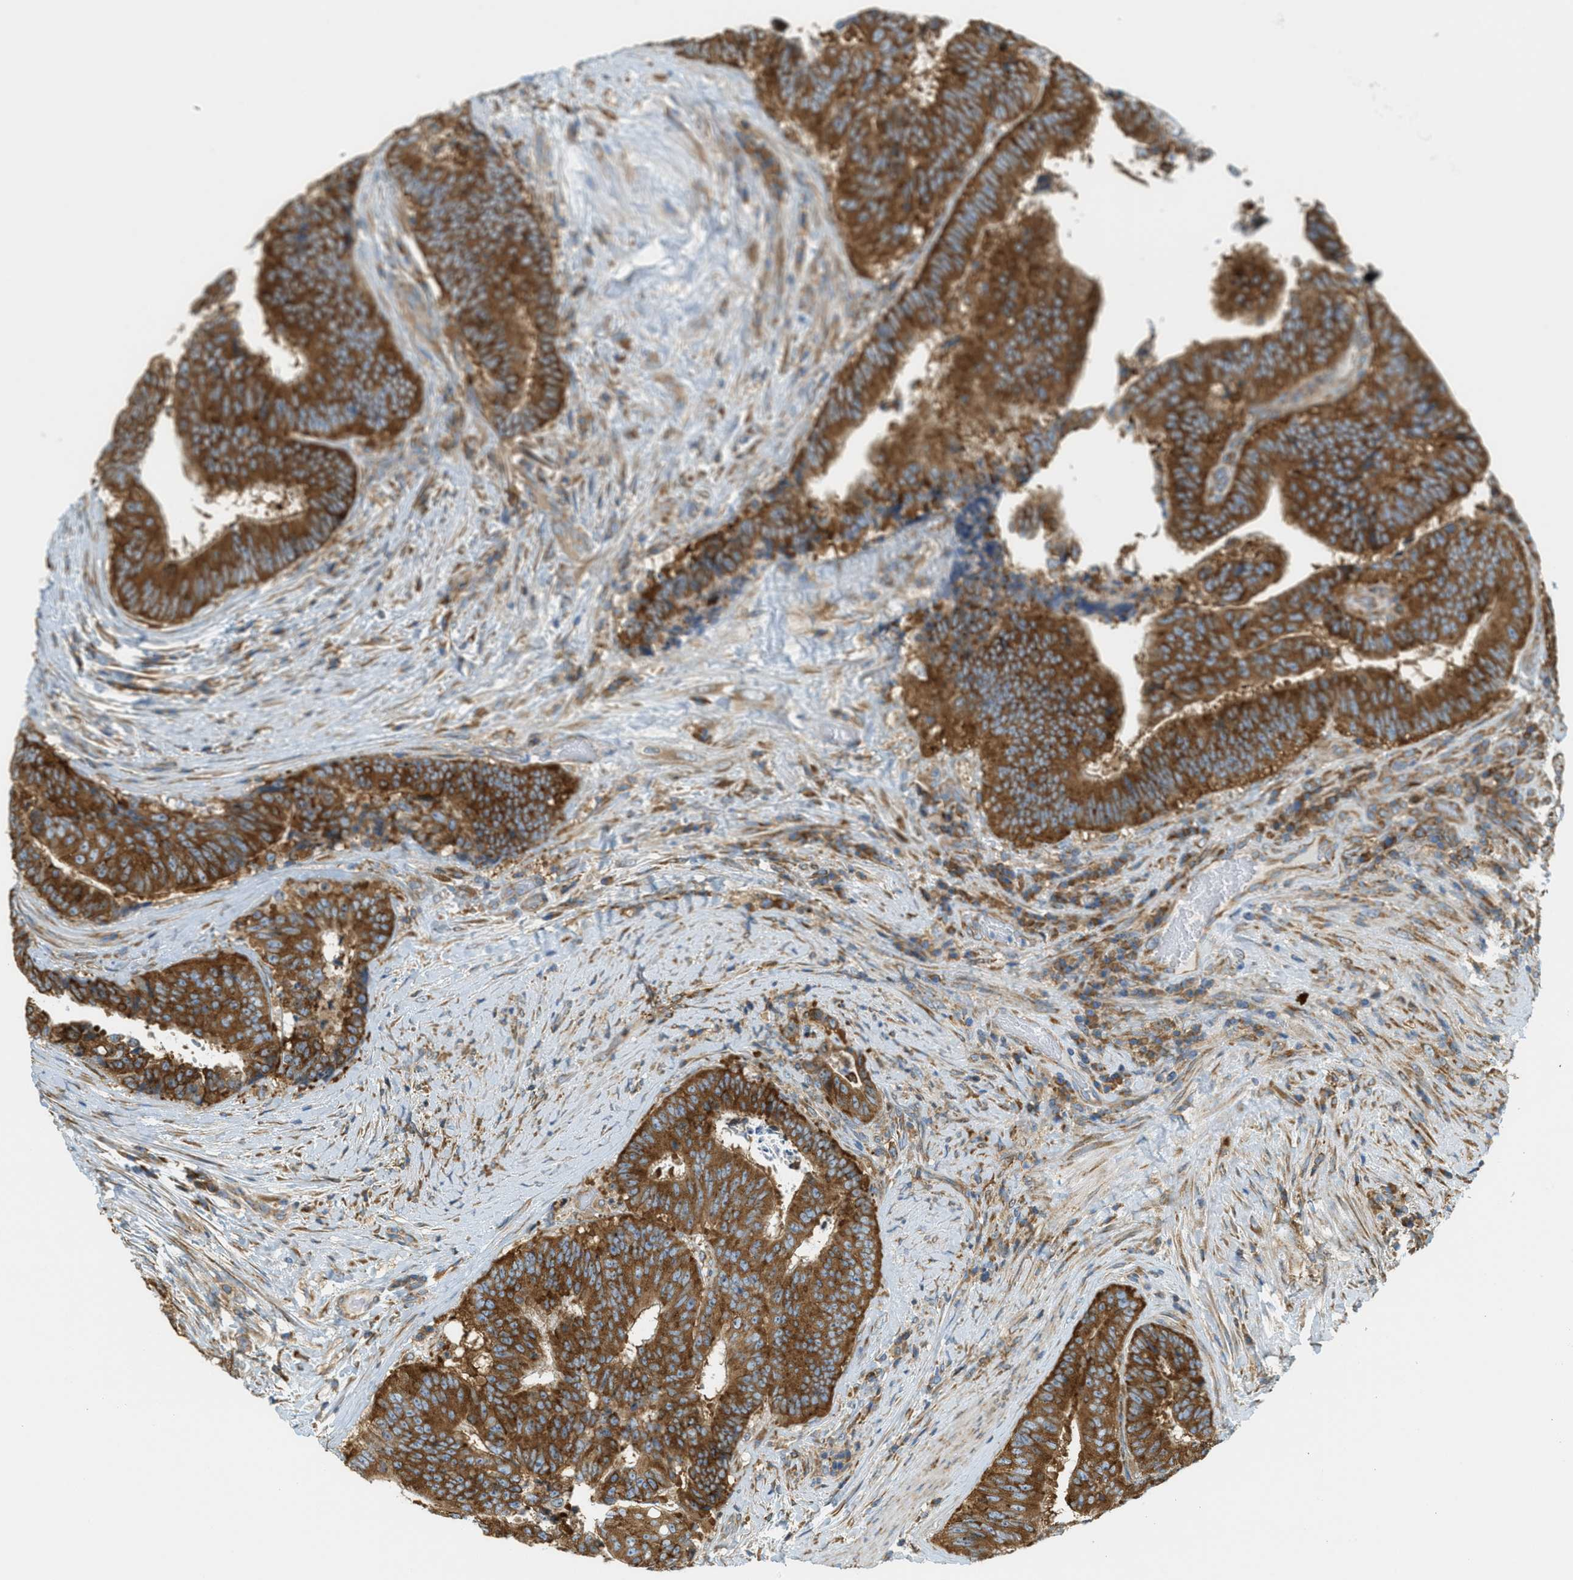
{"staining": {"intensity": "strong", "quantity": ">75%", "location": "cytoplasmic/membranous"}, "tissue": "colorectal cancer", "cell_type": "Tumor cells", "image_type": "cancer", "snomed": [{"axis": "morphology", "description": "Adenocarcinoma, NOS"}, {"axis": "topography", "description": "Rectum"}], "caption": "Protein staining of colorectal cancer tissue shows strong cytoplasmic/membranous staining in about >75% of tumor cells. (DAB (3,3'-diaminobenzidine) = brown stain, brightfield microscopy at high magnification).", "gene": "ABCF1", "patient": {"sex": "male", "age": 72}}